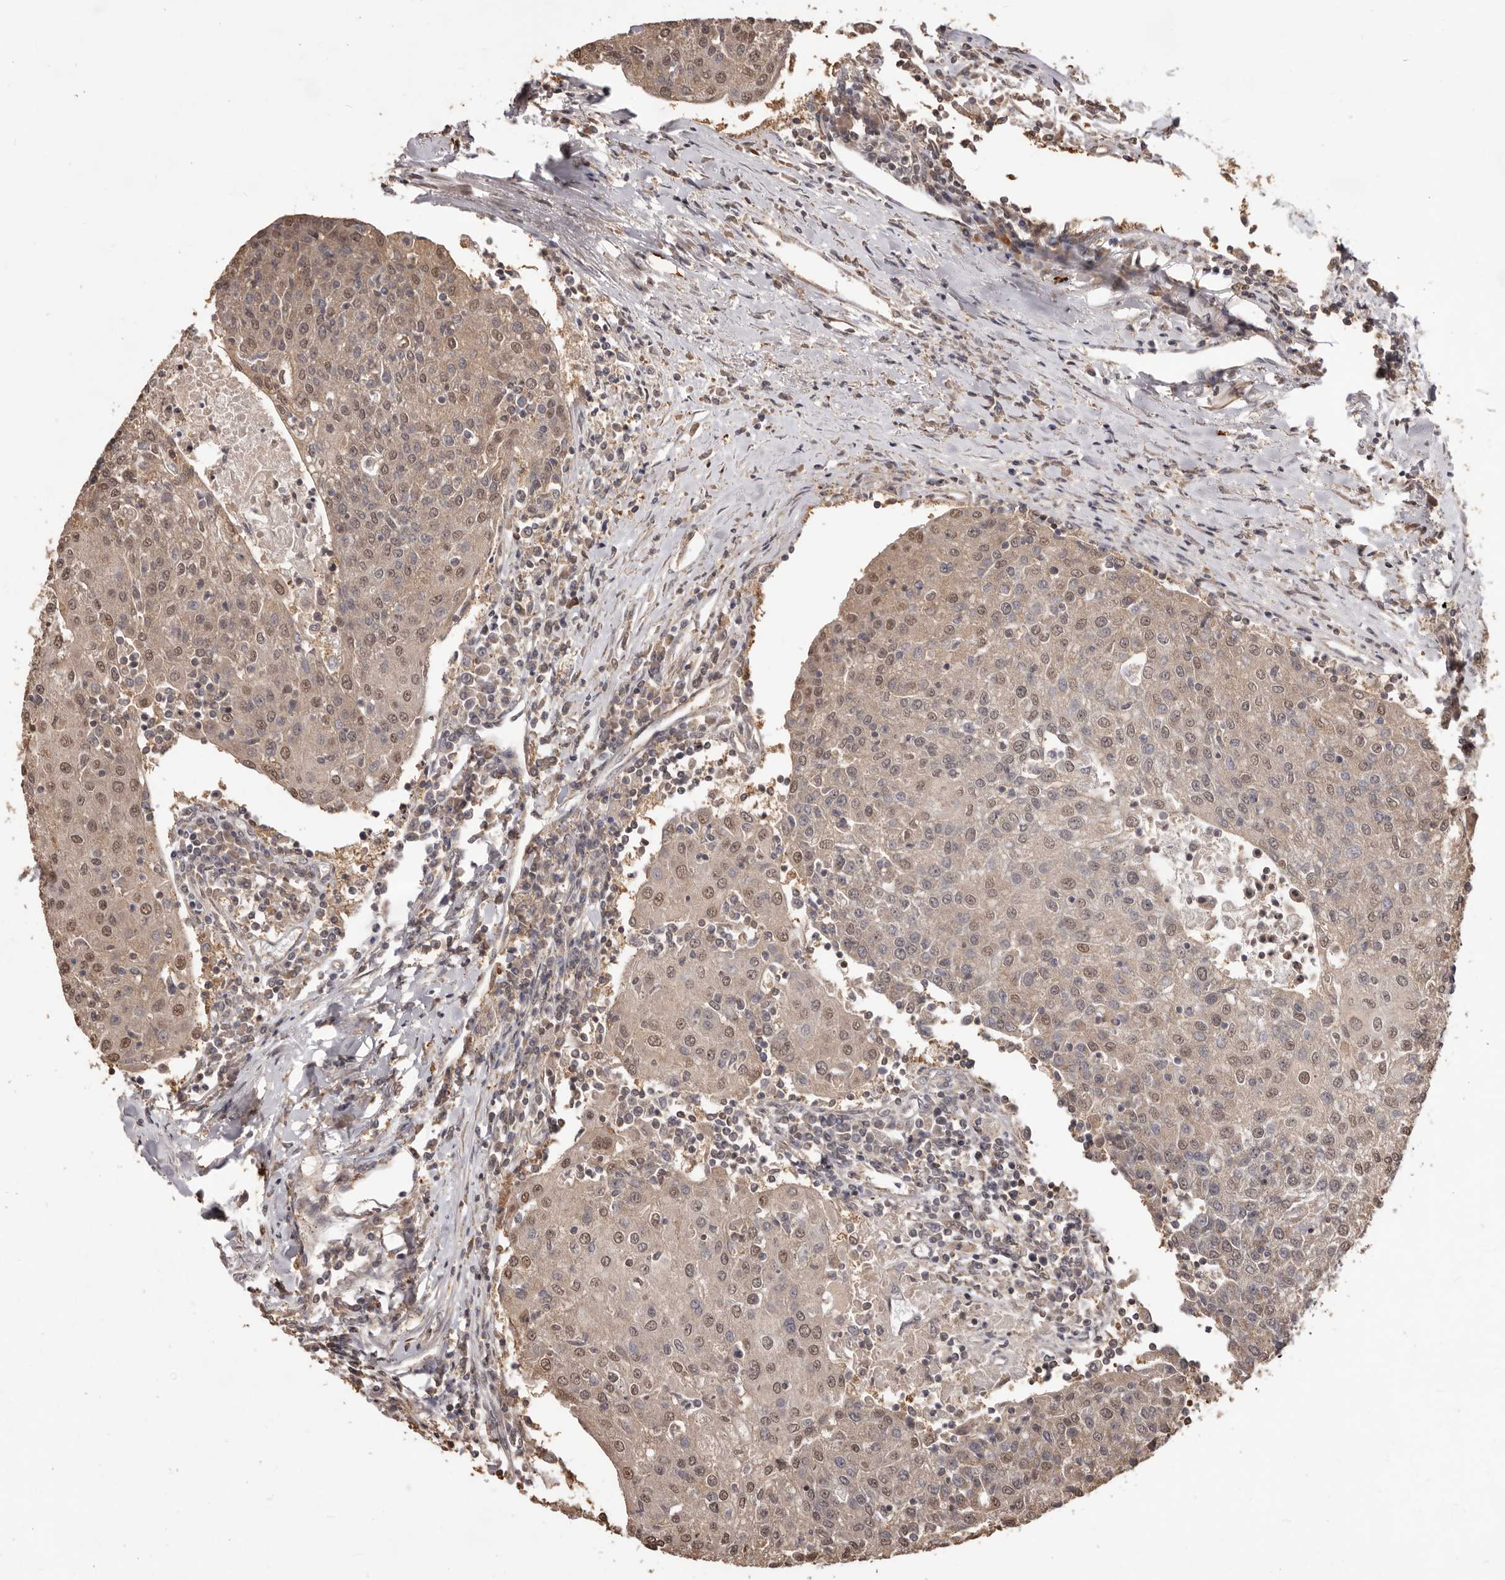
{"staining": {"intensity": "moderate", "quantity": ">75%", "location": "cytoplasmic/membranous,nuclear"}, "tissue": "urothelial cancer", "cell_type": "Tumor cells", "image_type": "cancer", "snomed": [{"axis": "morphology", "description": "Urothelial carcinoma, High grade"}, {"axis": "topography", "description": "Urinary bladder"}], "caption": "Urothelial cancer stained for a protein shows moderate cytoplasmic/membranous and nuclear positivity in tumor cells.", "gene": "MTO1", "patient": {"sex": "female", "age": 85}}